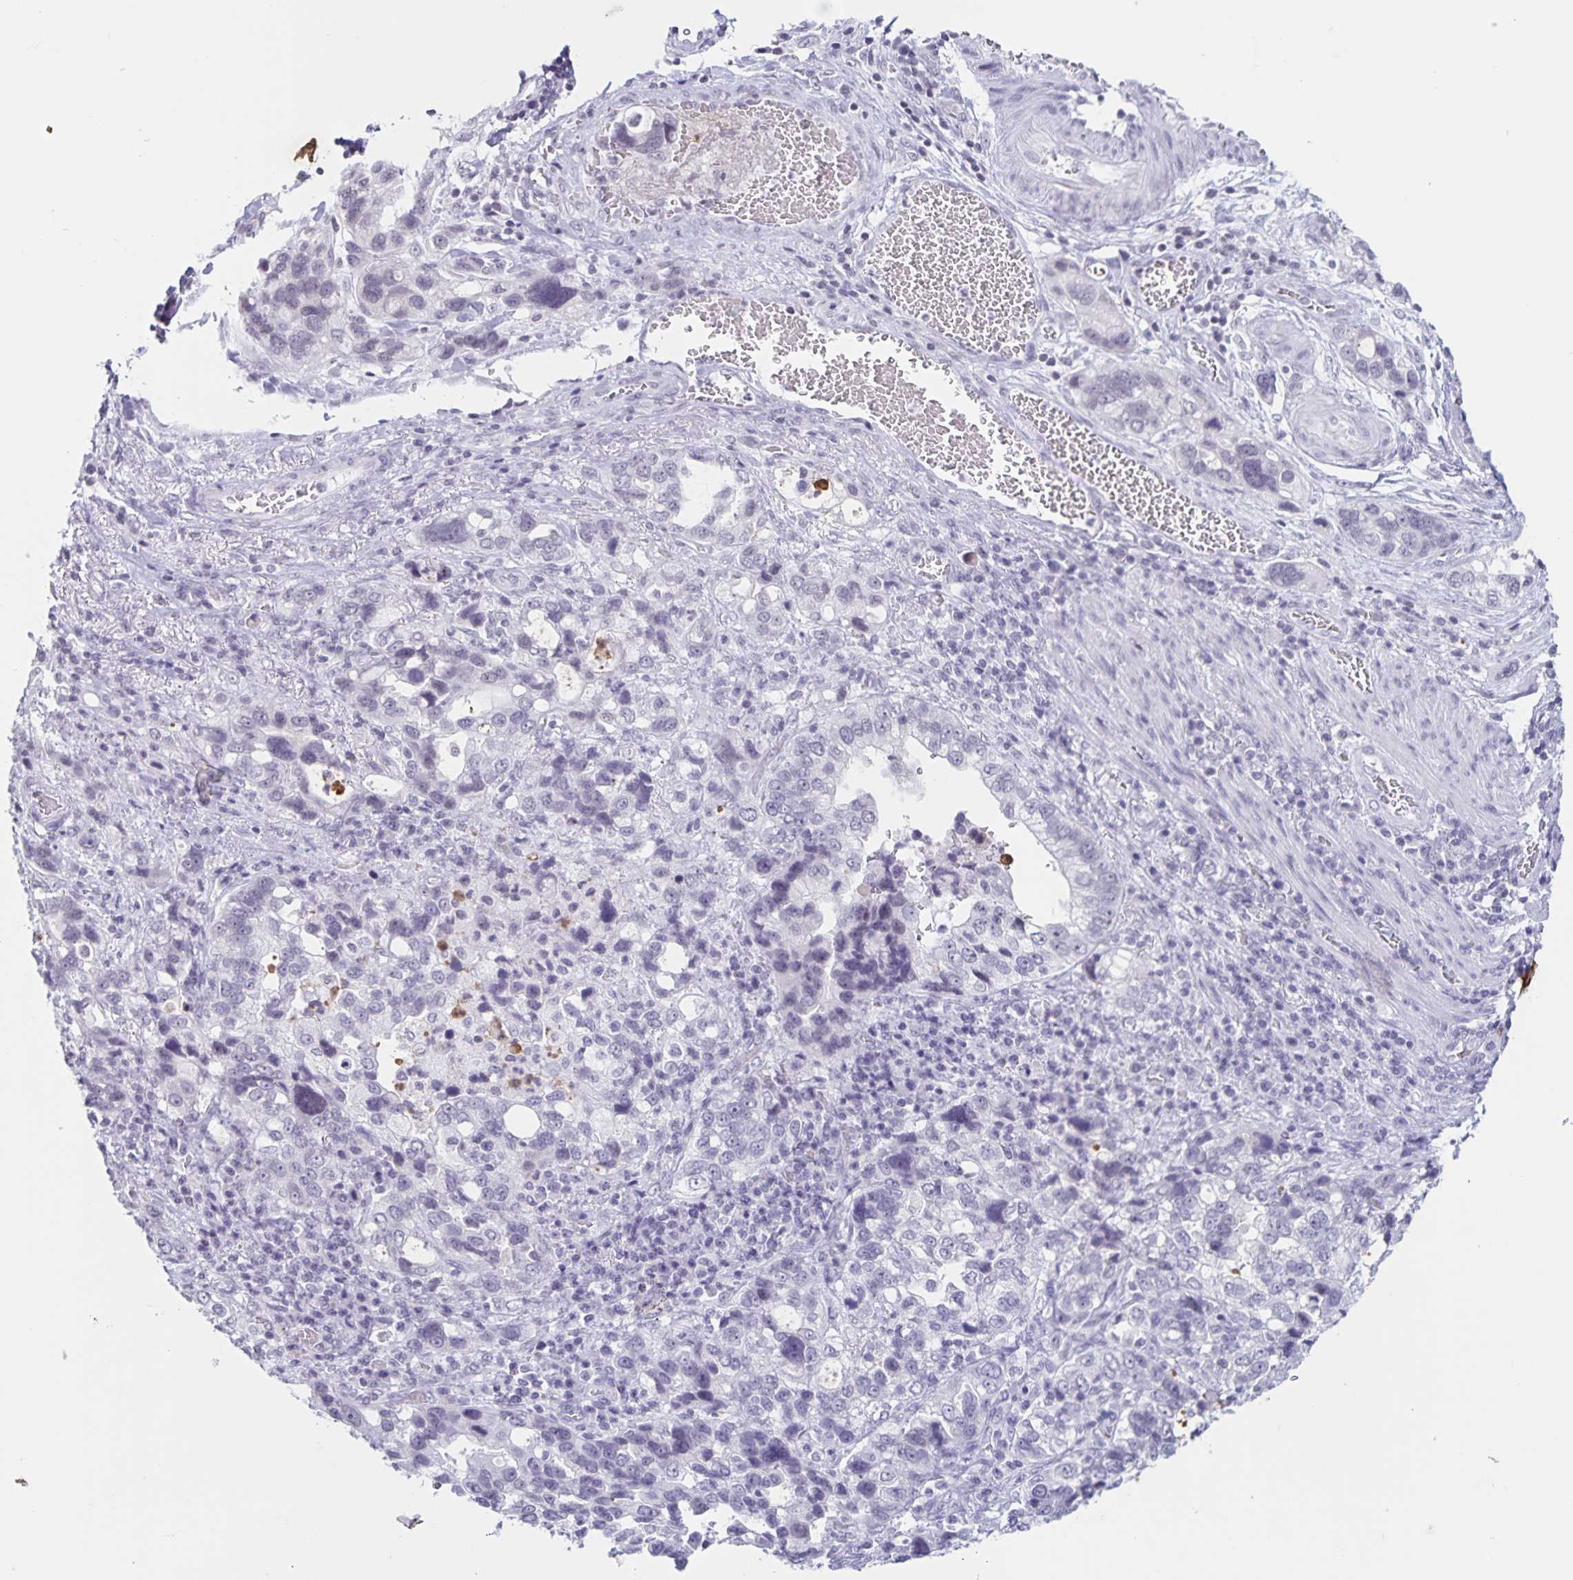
{"staining": {"intensity": "negative", "quantity": "none", "location": "none"}, "tissue": "stomach cancer", "cell_type": "Tumor cells", "image_type": "cancer", "snomed": [{"axis": "morphology", "description": "Adenocarcinoma, NOS"}, {"axis": "topography", "description": "Stomach, upper"}], "caption": "Immunohistochemical staining of stomach cancer (adenocarcinoma) demonstrates no significant expression in tumor cells.", "gene": "LCE6A", "patient": {"sex": "female", "age": 81}}